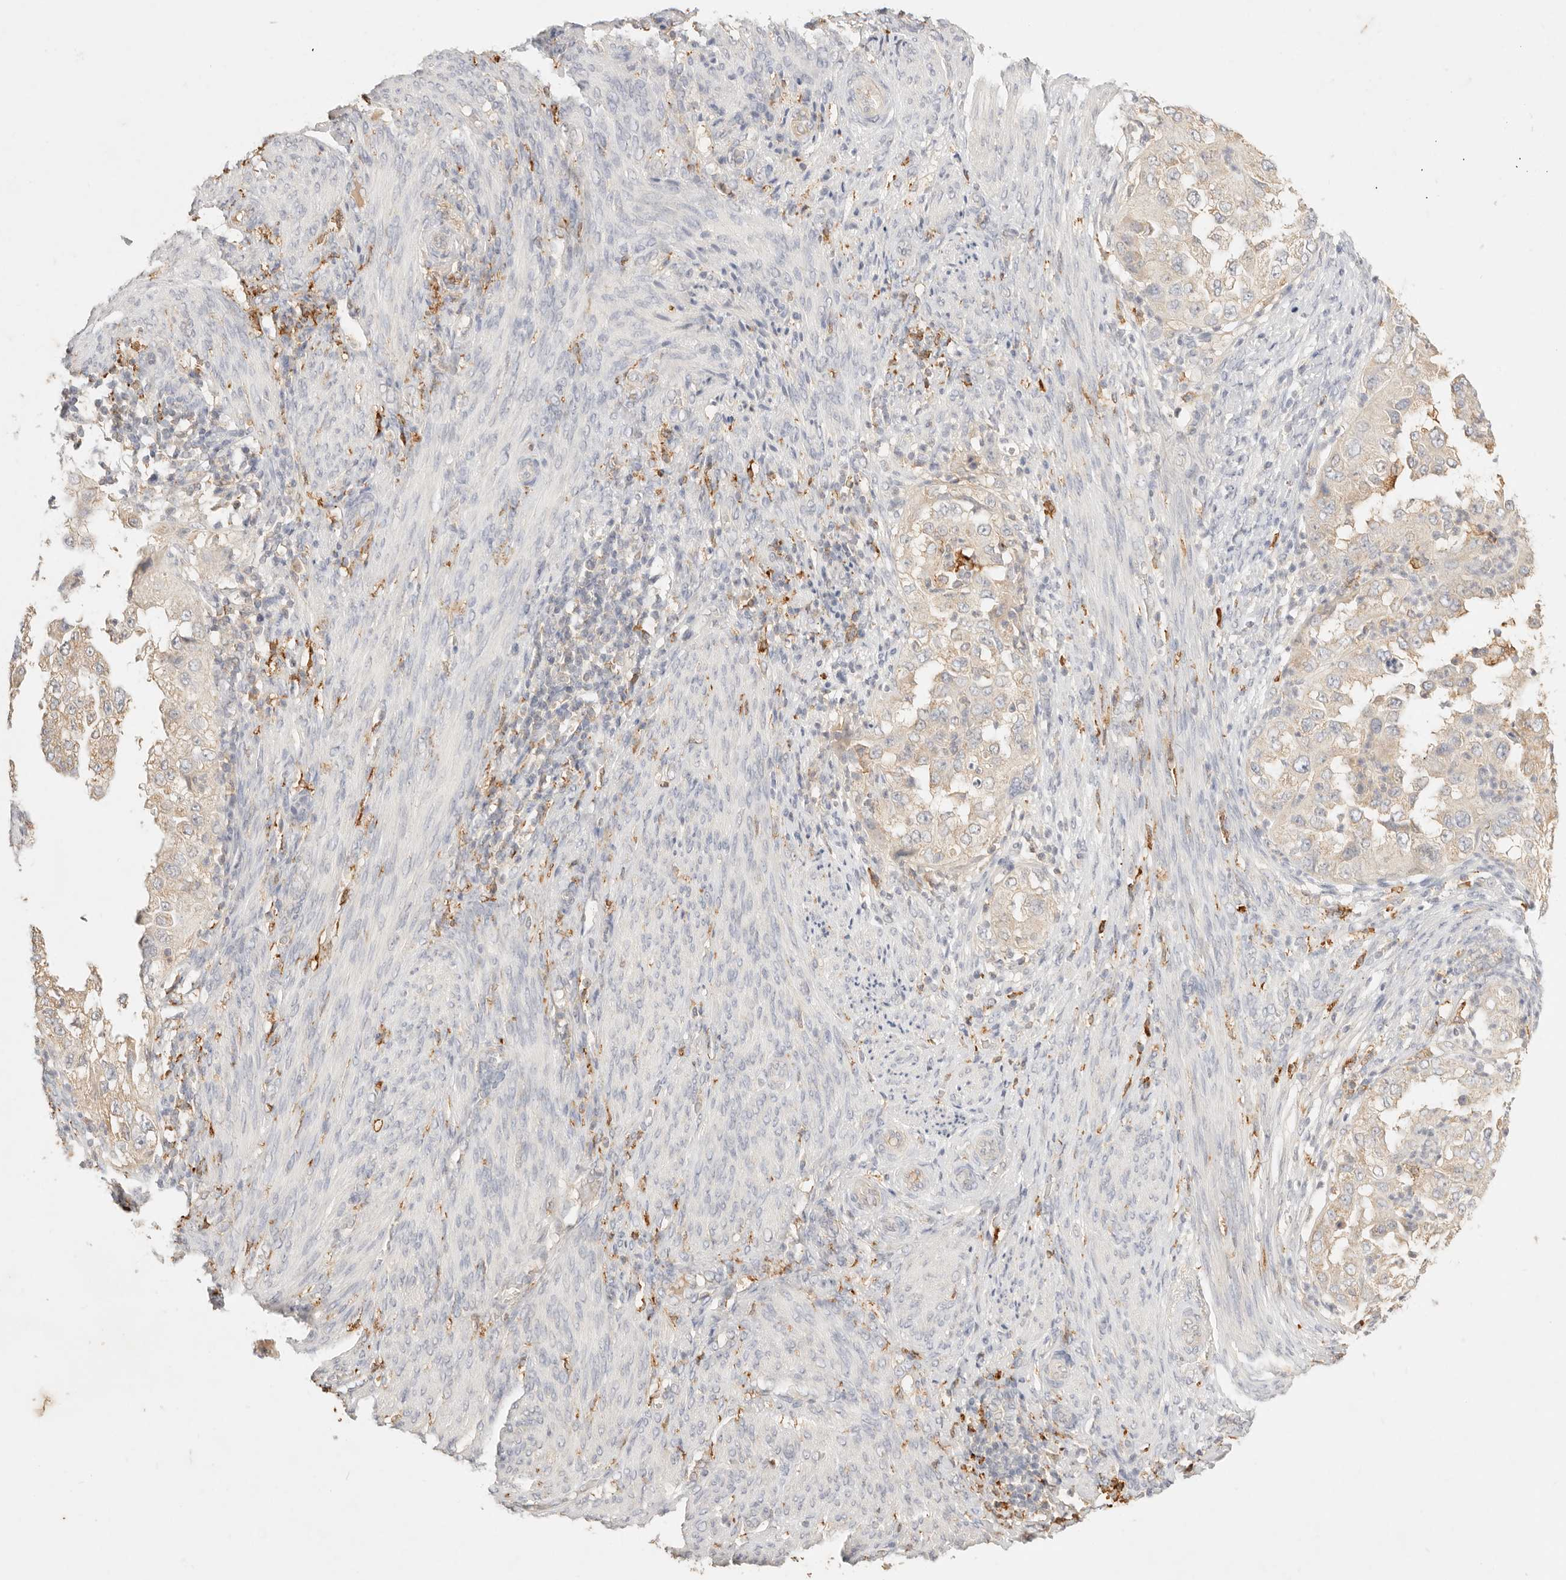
{"staining": {"intensity": "weak", "quantity": "<25%", "location": "cytoplasmic/membranous"}, "tissue": "endometrial cancer", "cell_type": "Tumor cells", "image_type": "cancer", "snomed": [{"axis": "morphology", "description": "Adenocarcinoma, NOS"}, {"axis": "topography", "description": "Endometrium"}], "caption": "Tumor cells show no significant protein expression in adenocarcinoma (endometrial).", "gene": "HK2", "patient": {"sex": "female", "age": 85}}